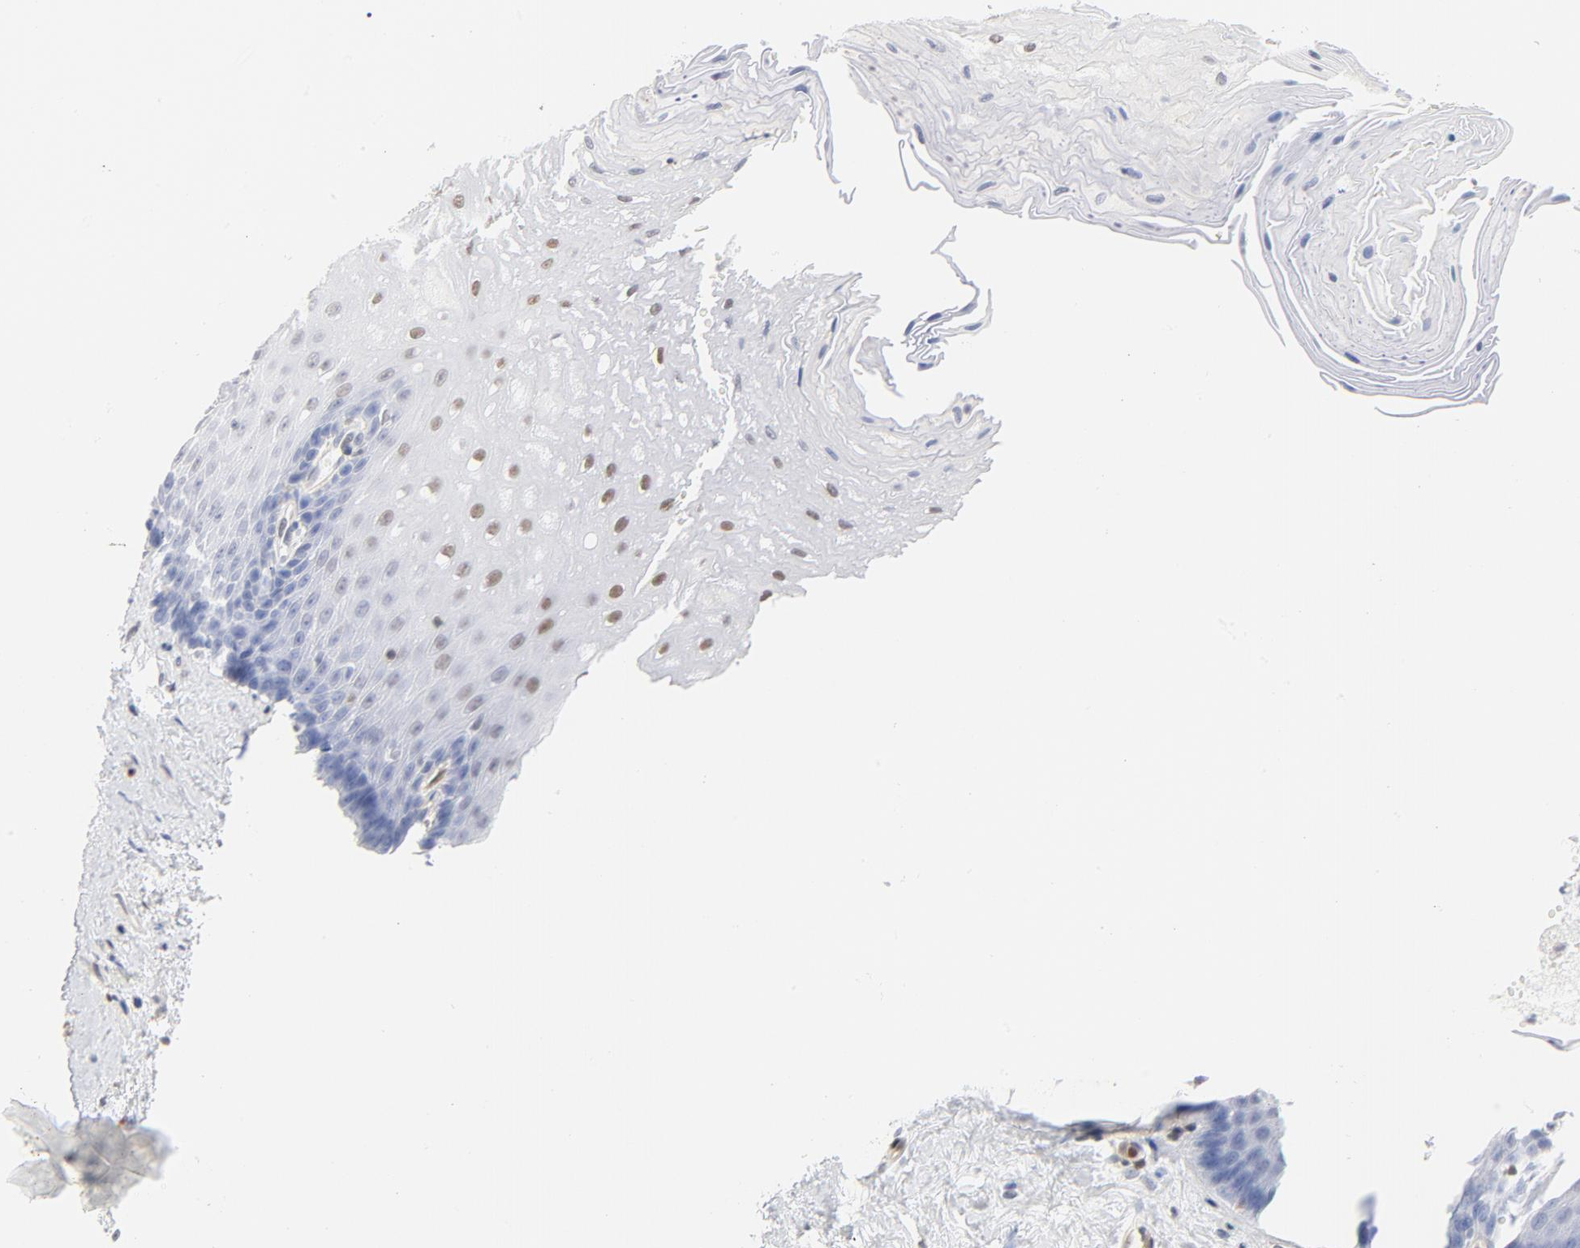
{"staining": {"intensity": "moderate", "quantity": "25%-75%", "location": "nuclear"}, "tissue": "esophagus", "cell_type": "Squamous epithelial cells", "image_type": "normal", "snomed": [{"axis": "morphology", "description": "Normal tissue, NOS"}, {"axis": "topography", "description": "Esophagus"}], "caption": "Moderate nuclear protein staining is appreciated in approximately 25%-75% of squamous epithelial cells in esophagus. (DAB (3,3'-diaminobenzidine) IHC with brightfield microscopy, high magnification).", "gene": "CDKN1B", "patient": {"sex": "male", "age": 62}}